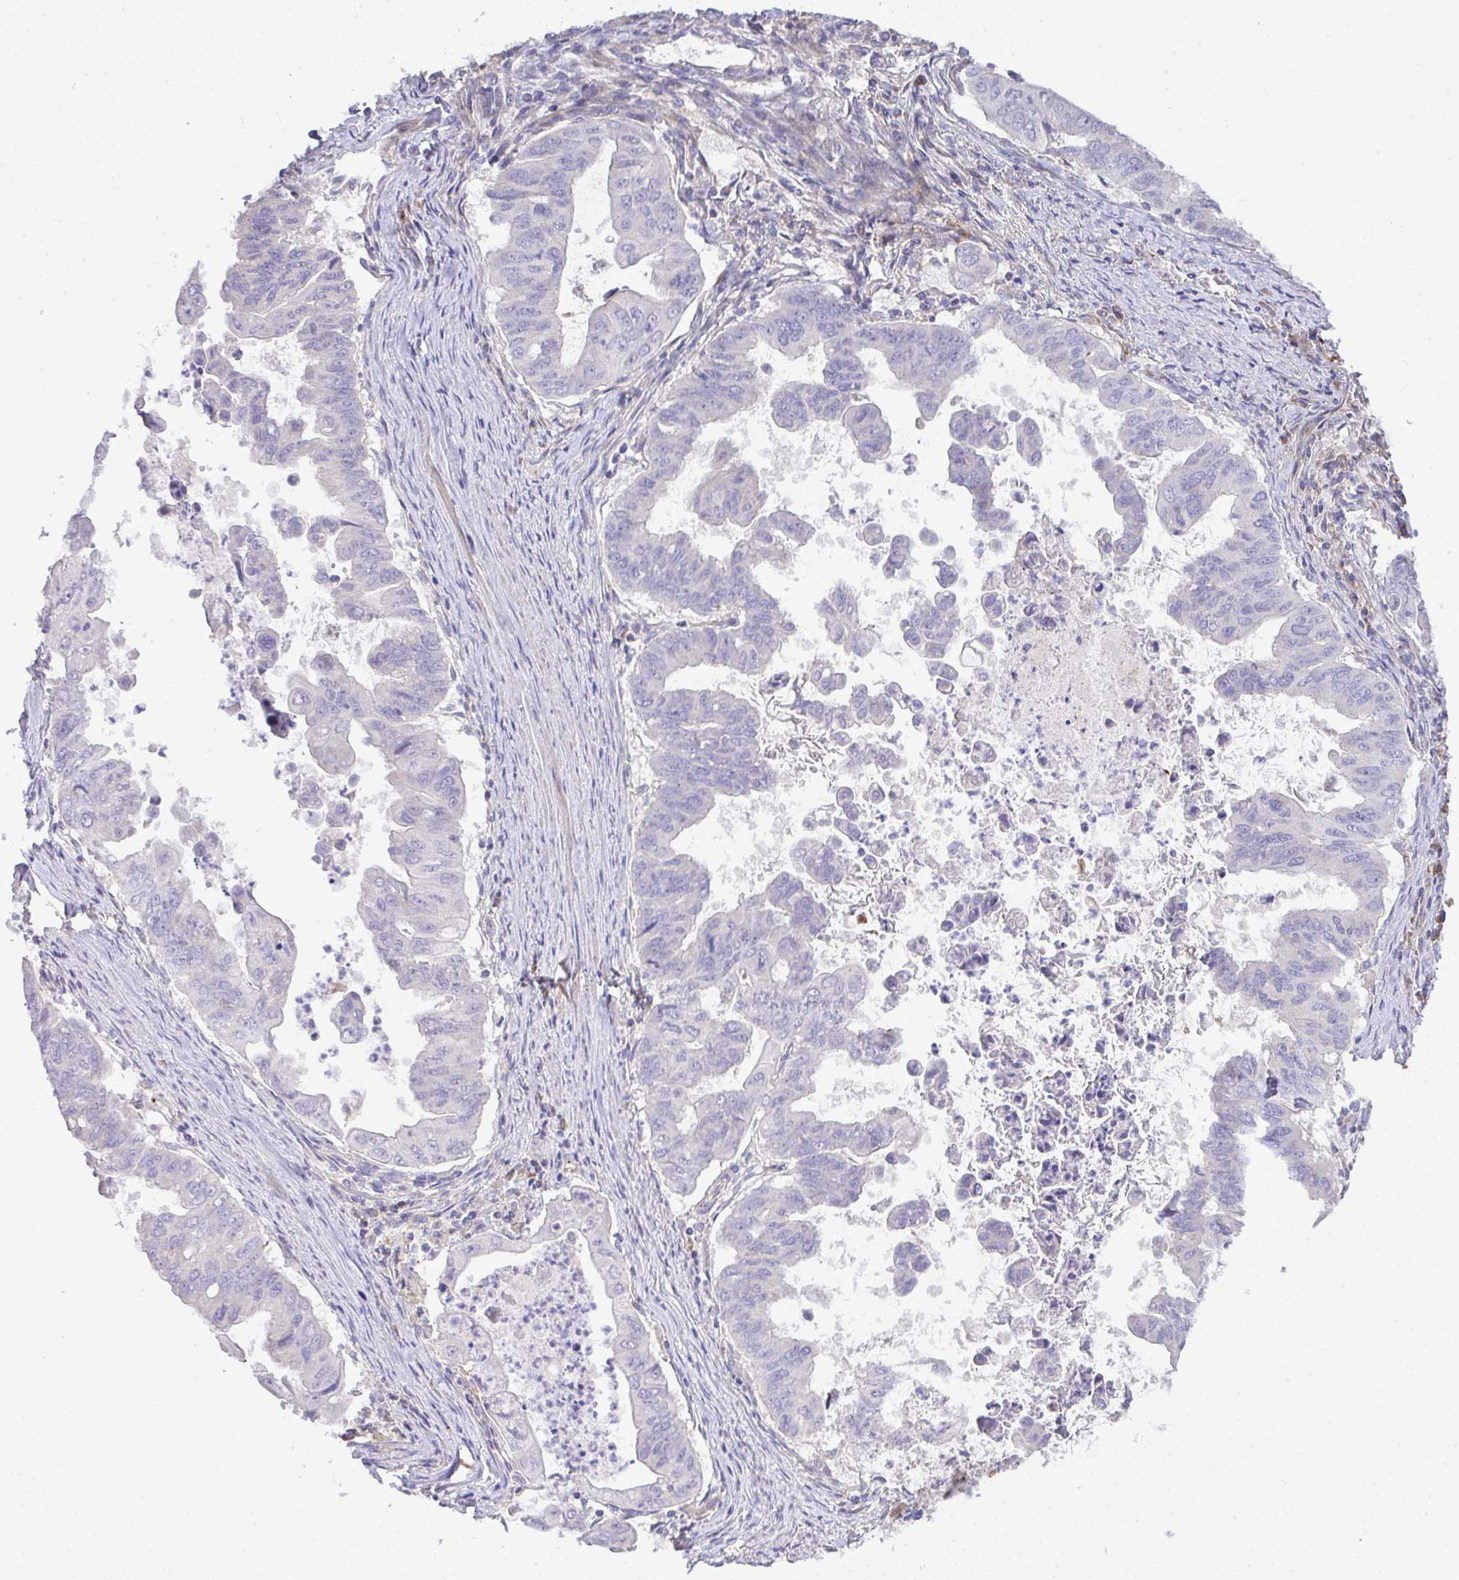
{"staining": {"intensity": "negative", "quantity": "none", "location": "none"}, "tissue": "stomach cancer", "cell_type": "Tumor cells", "image_type": "cancer", "snomed": [{"axis": "morphology", "description": "Adenocarcinoma, NOS"}, {"axis": "topography", "description": "Stomach, upper"}], "caption": "DAB (3,3'-diaminobenzidine) immunohistochemical staining of human stomach cancer (adenocarcinoma) demonstrates no significant expression in tumor cells.", "gene": "GRID2", "patient": {"sex": "male", "age": 80}}